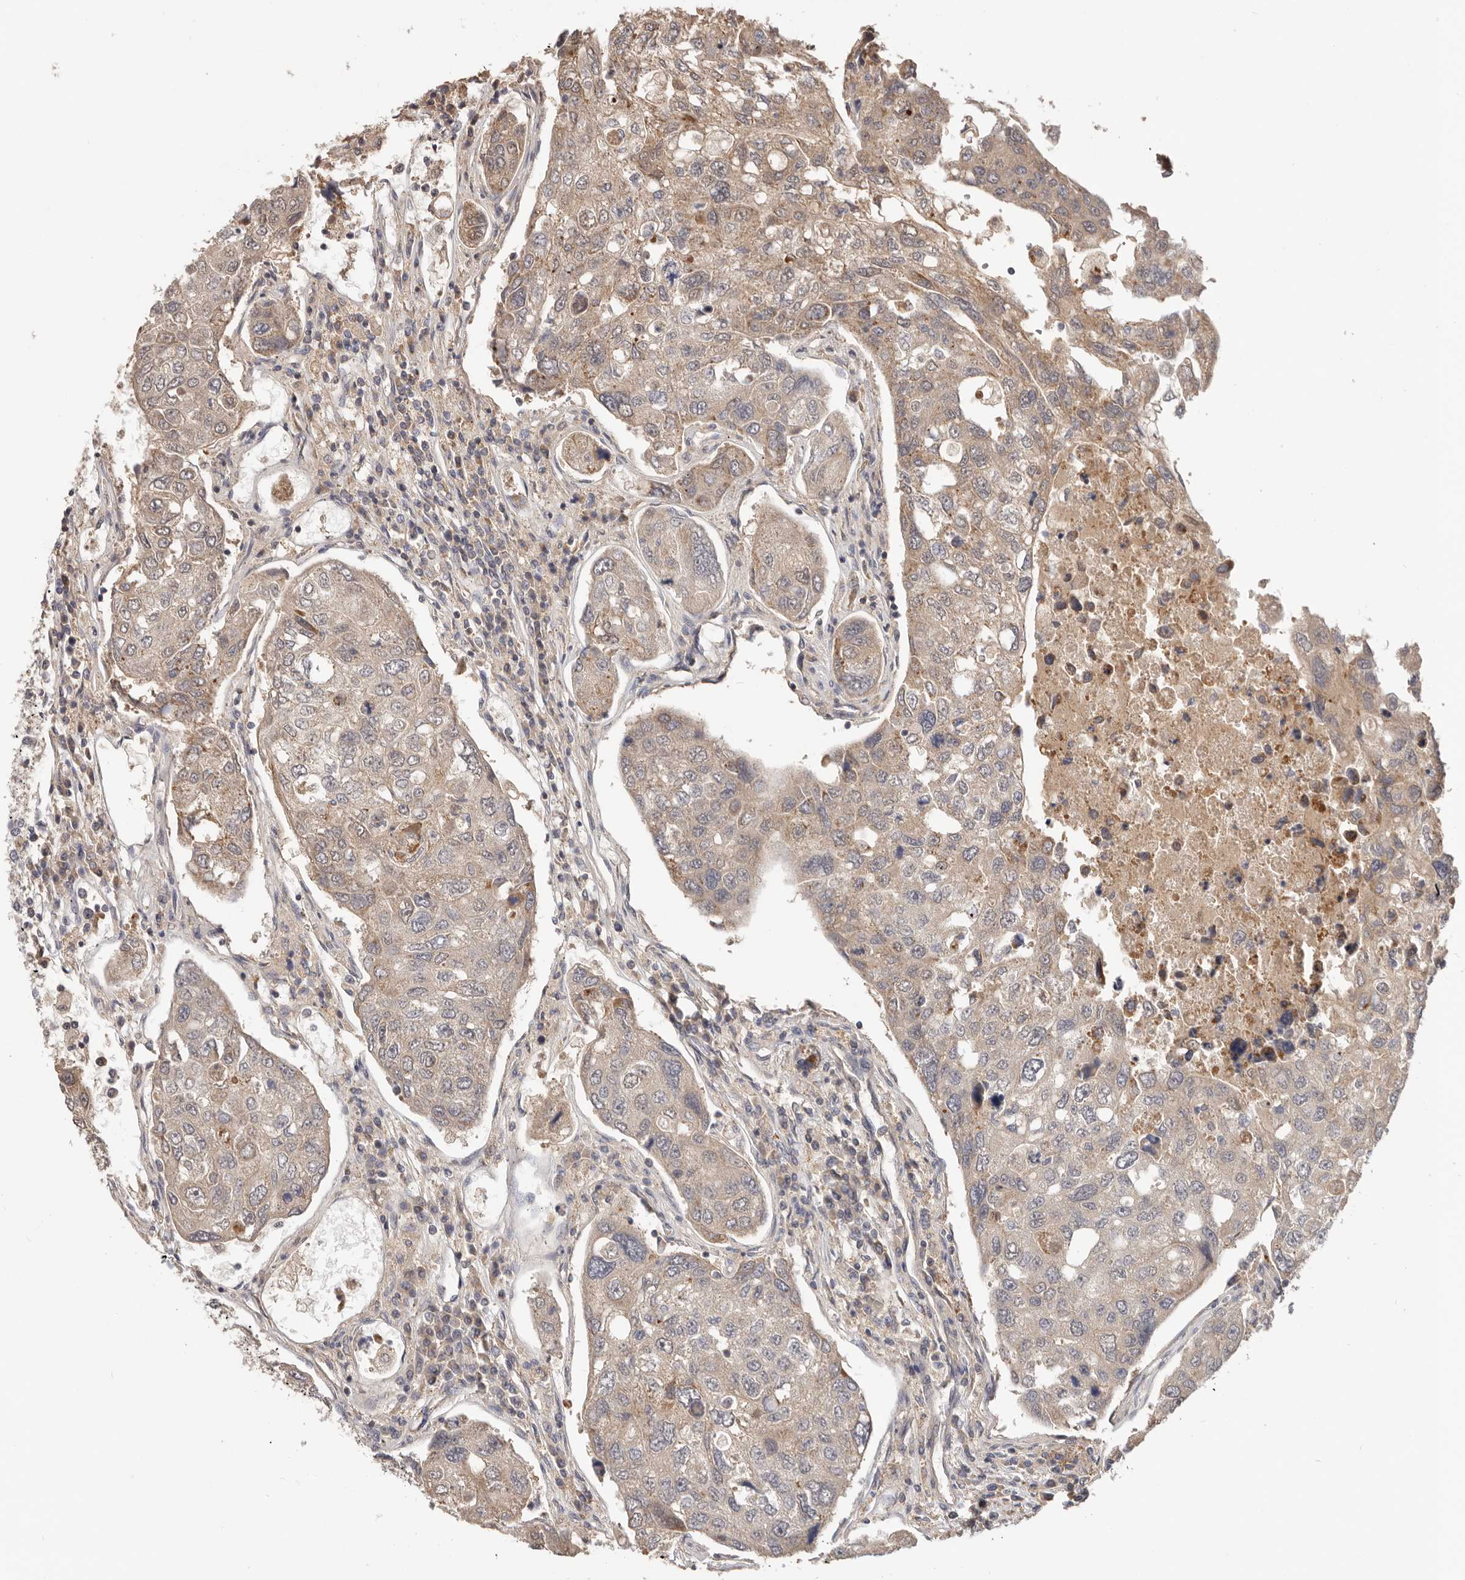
{"staining": {"intensity": "weak", "quantity": "25%-75%", "location": "cytoplasmic/membranous"}, "tissue": "urothelial cancer", "cell_type": "Tumor cells", "image_type": "cancer", "snomed": [{"axis": "morphology", "description": "Urothelial carcinoma, High grade"}, {"axis": "topography", "description": "Lymph node"}, {"axis": "topography", "description": "Urinary bladder"}], "caption": "Tumor cells demonstrate low levels of weak cytoplasmic/membranous expression in about 25%-75% of cells in human urothelial cancer.", "gene": "LRP6", "patient": {"sex": "male", "age": 51}}